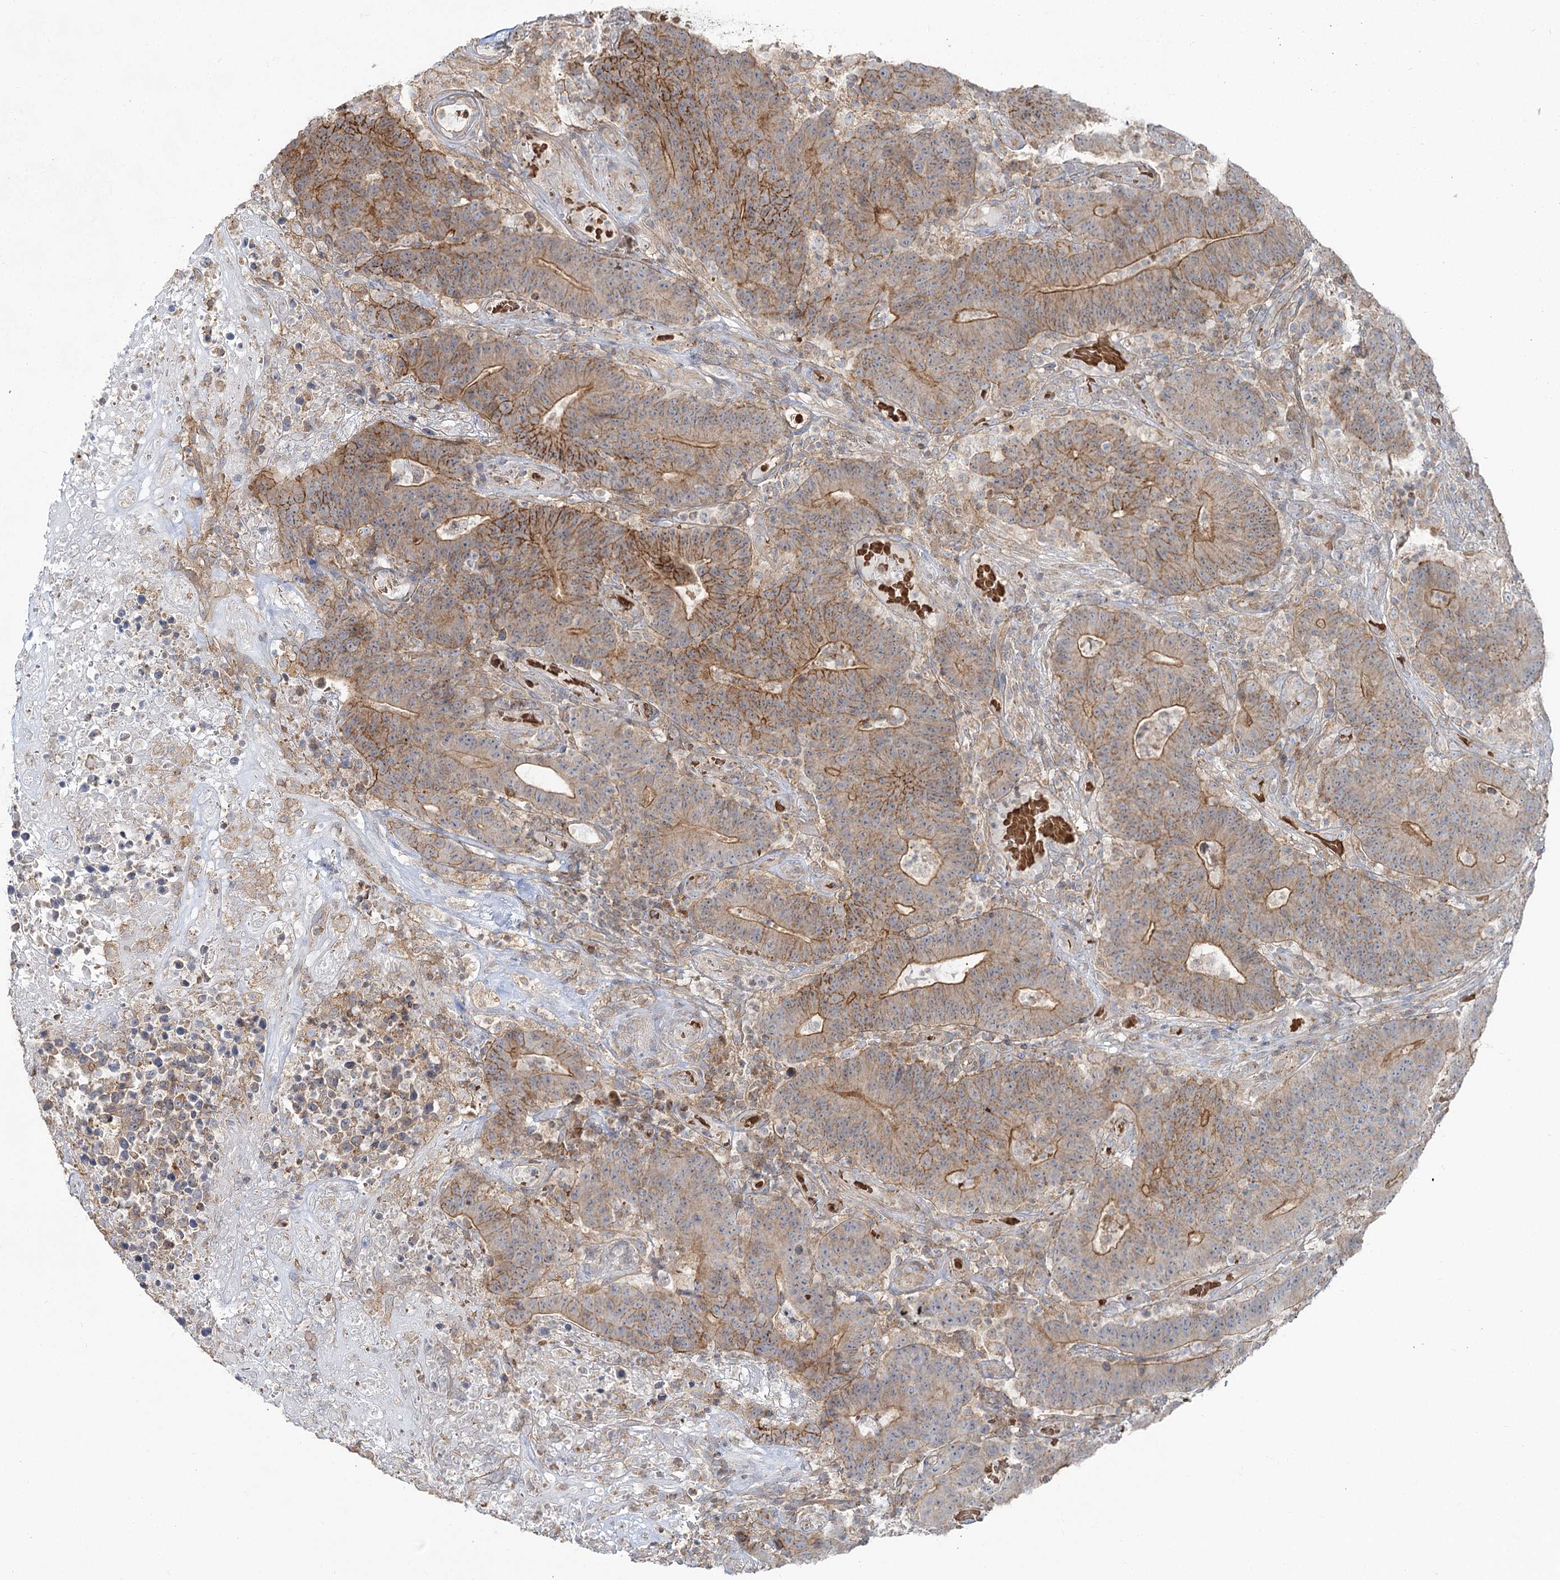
{"staining": {"intensity": "moderate", "quantity": ">75%", "location": "cytoplasmic/membranous"}, "tissue": "colorectal cancer", "cell_type": "Tumor cells", "image_type": "cancer", "snomed": [{"axis": "morphology", "description": "Normal tissue, NOS"}, {"axis": "morphology", "description": "Adenocarcinoma, NOS"}, {"axis": "topography", "description": "Colon"}], "caption": "Colorectal cancer (adenocarcinoma) tissue shows moderate cytoplasmic/membranous expression in about >75% of tumor cells The protein of interest is shown in brown color, while the nuclei are stained blue.", "gene": "PCBD2", "patient": {"sex": "female", "age": 75}}